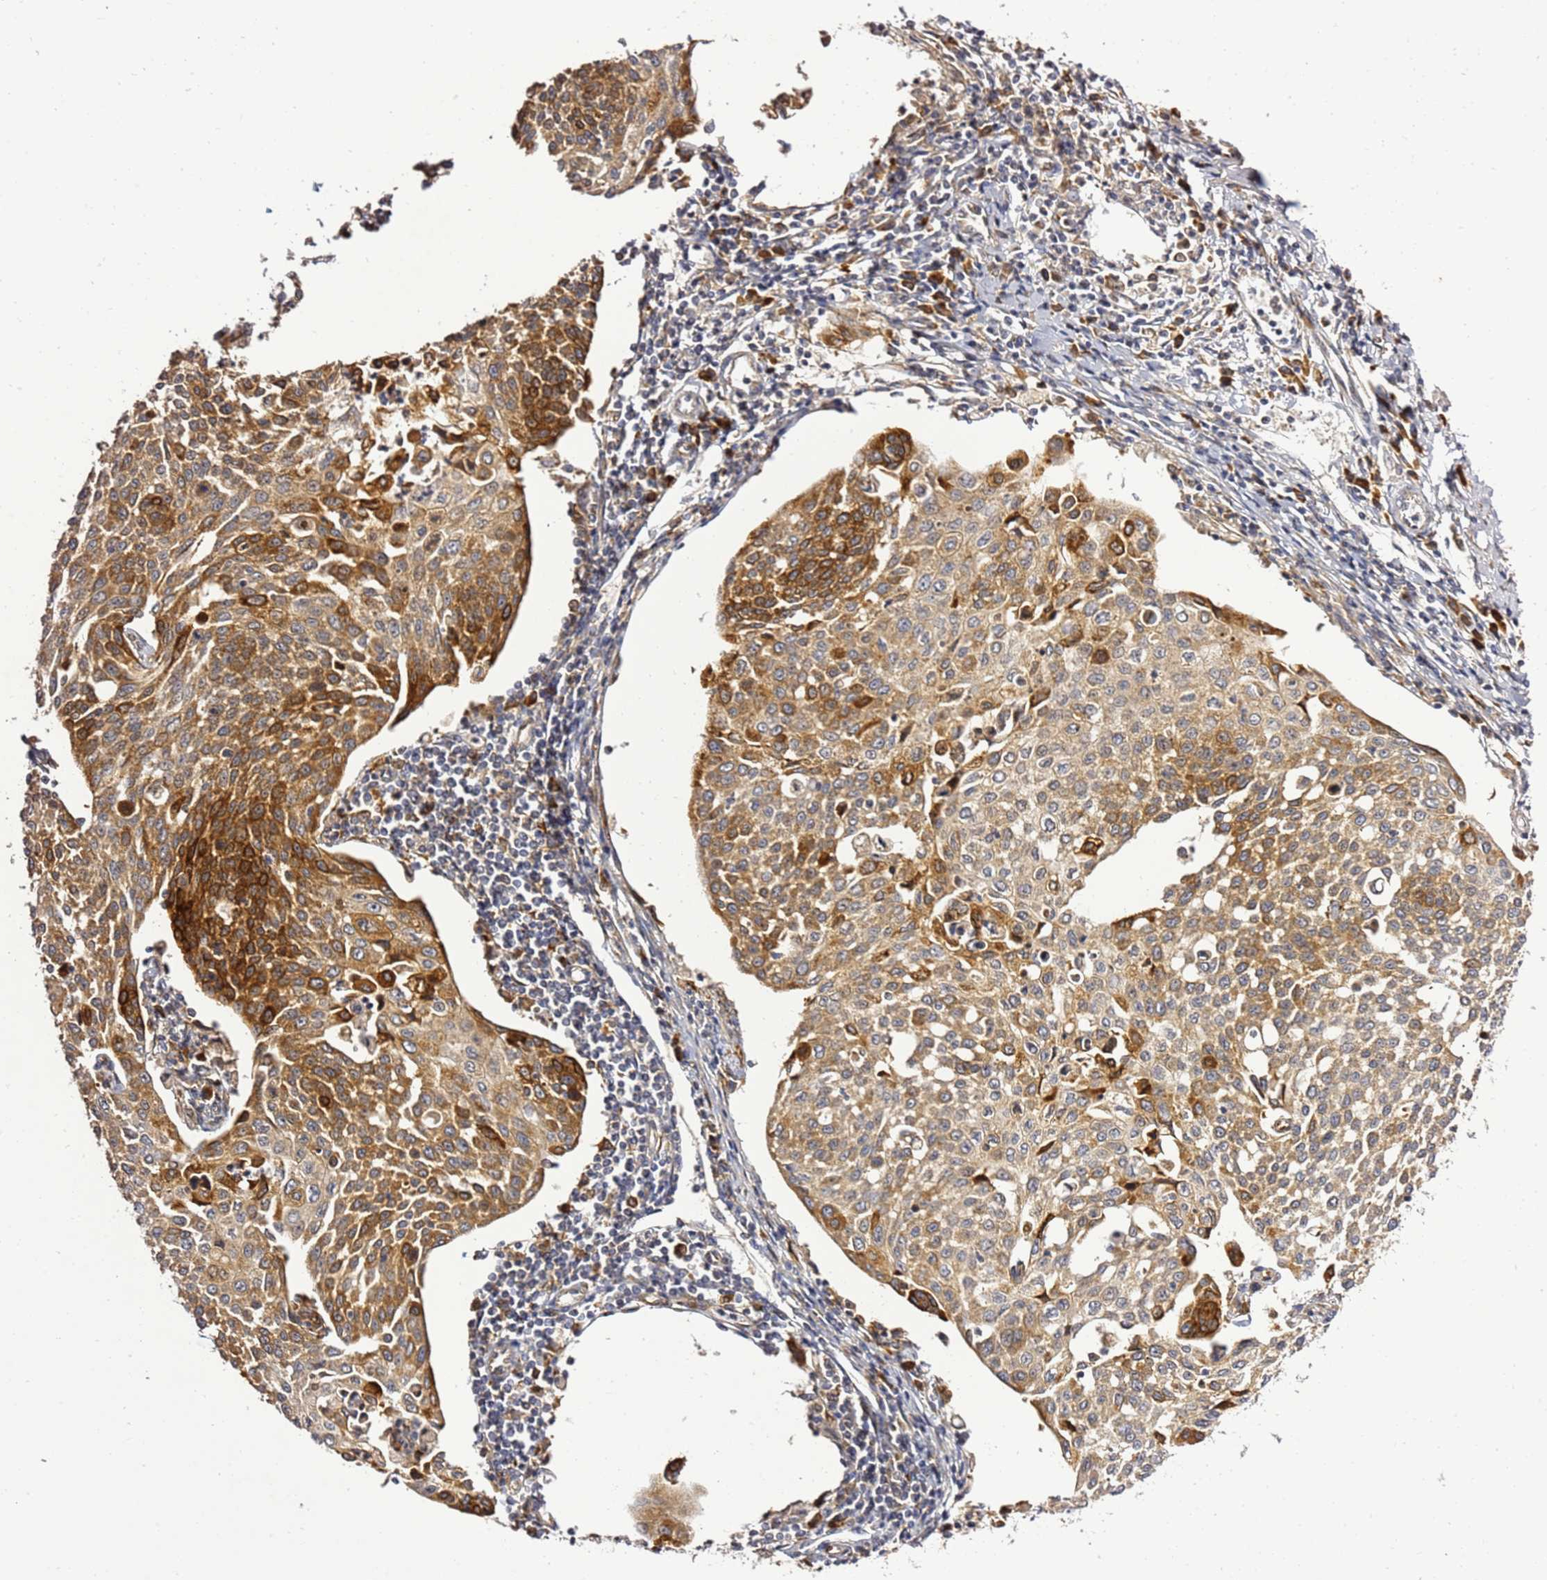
{"staining": {"intensity": "strong", "quantity": "25%-75%", "location": "cytoplasmic/membranous"}, "tissue": "cervical cancer", "cell_type": "Tumor cells", "image_type": "cancer", "snomed": [{"axis": "morphology", "description": "Squamous cell carcinoma, NOS"}, {"axis": "topography", "description": "Cervix"}], "caption": "There is high levels of strong cytoplasmic/membranous staining in tumor cells of cervical cancer (squamous cell carcinoma), as demonstrated by immunohistochemical staining (brown color).", "gene": "NOL8", "patient": {"sex": "female", "age": 34}}